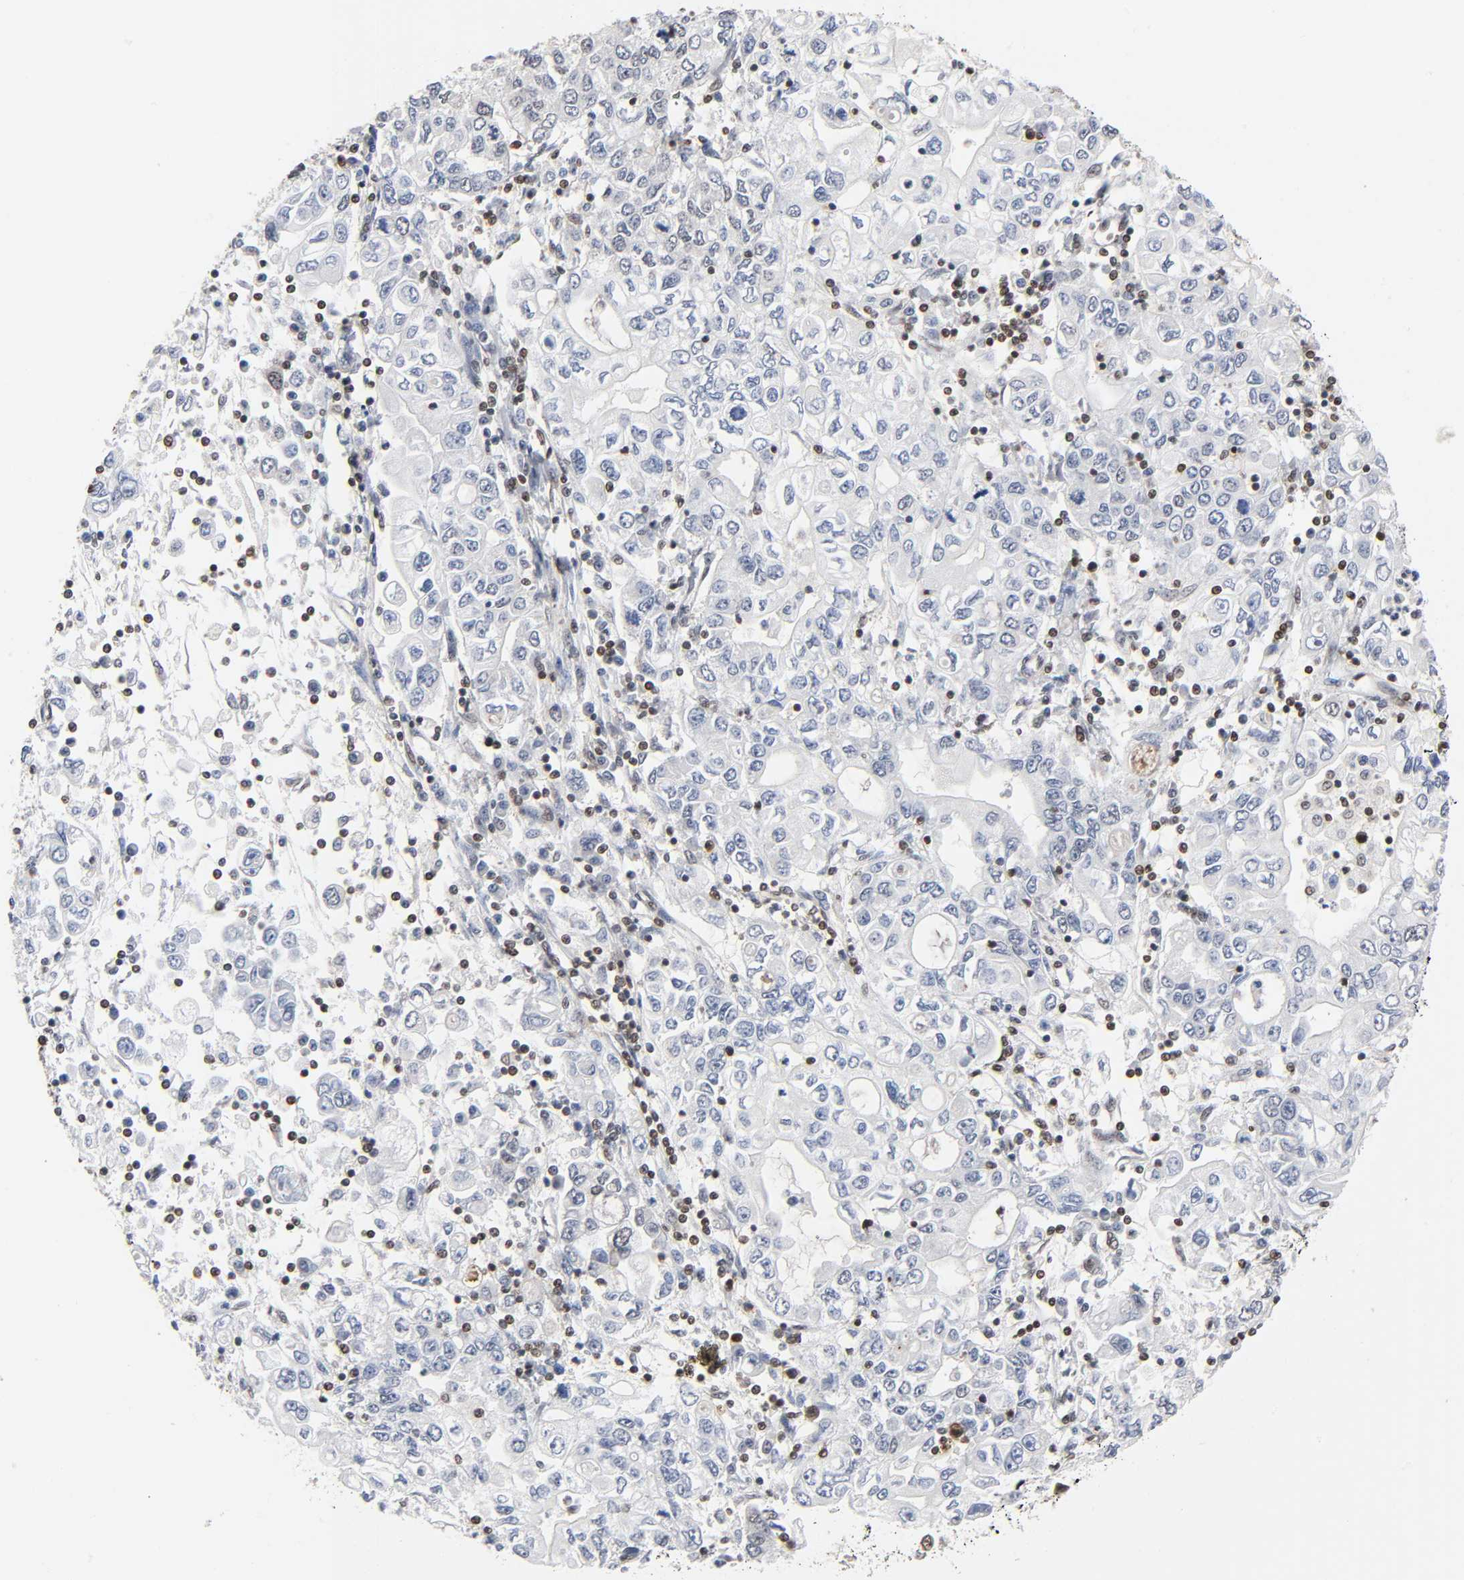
{"staining": {"intensity": "negative", "quantity": "none", "location": "none"}, "tissue": "stomach cancer", "cell_type": "Tumor cells", "image_type": "cancer", "snomed": [{"axis": "morphology", "description": "Adenocarcinoma, NOS"}, {"axis": "topography", "description": "Stomach, lower"}], "caption": "Protein analysis of adenocarcinoma (stomach) shows no significant staining in tumor cells. (Stains: DAB immunohistochemistry (IHC) with hematoxylin counter stain, Microscopy: brightfield microscopy at high magnification).", "gene": "ILKAP", "patient": {"sex": "female", "age": 72}}